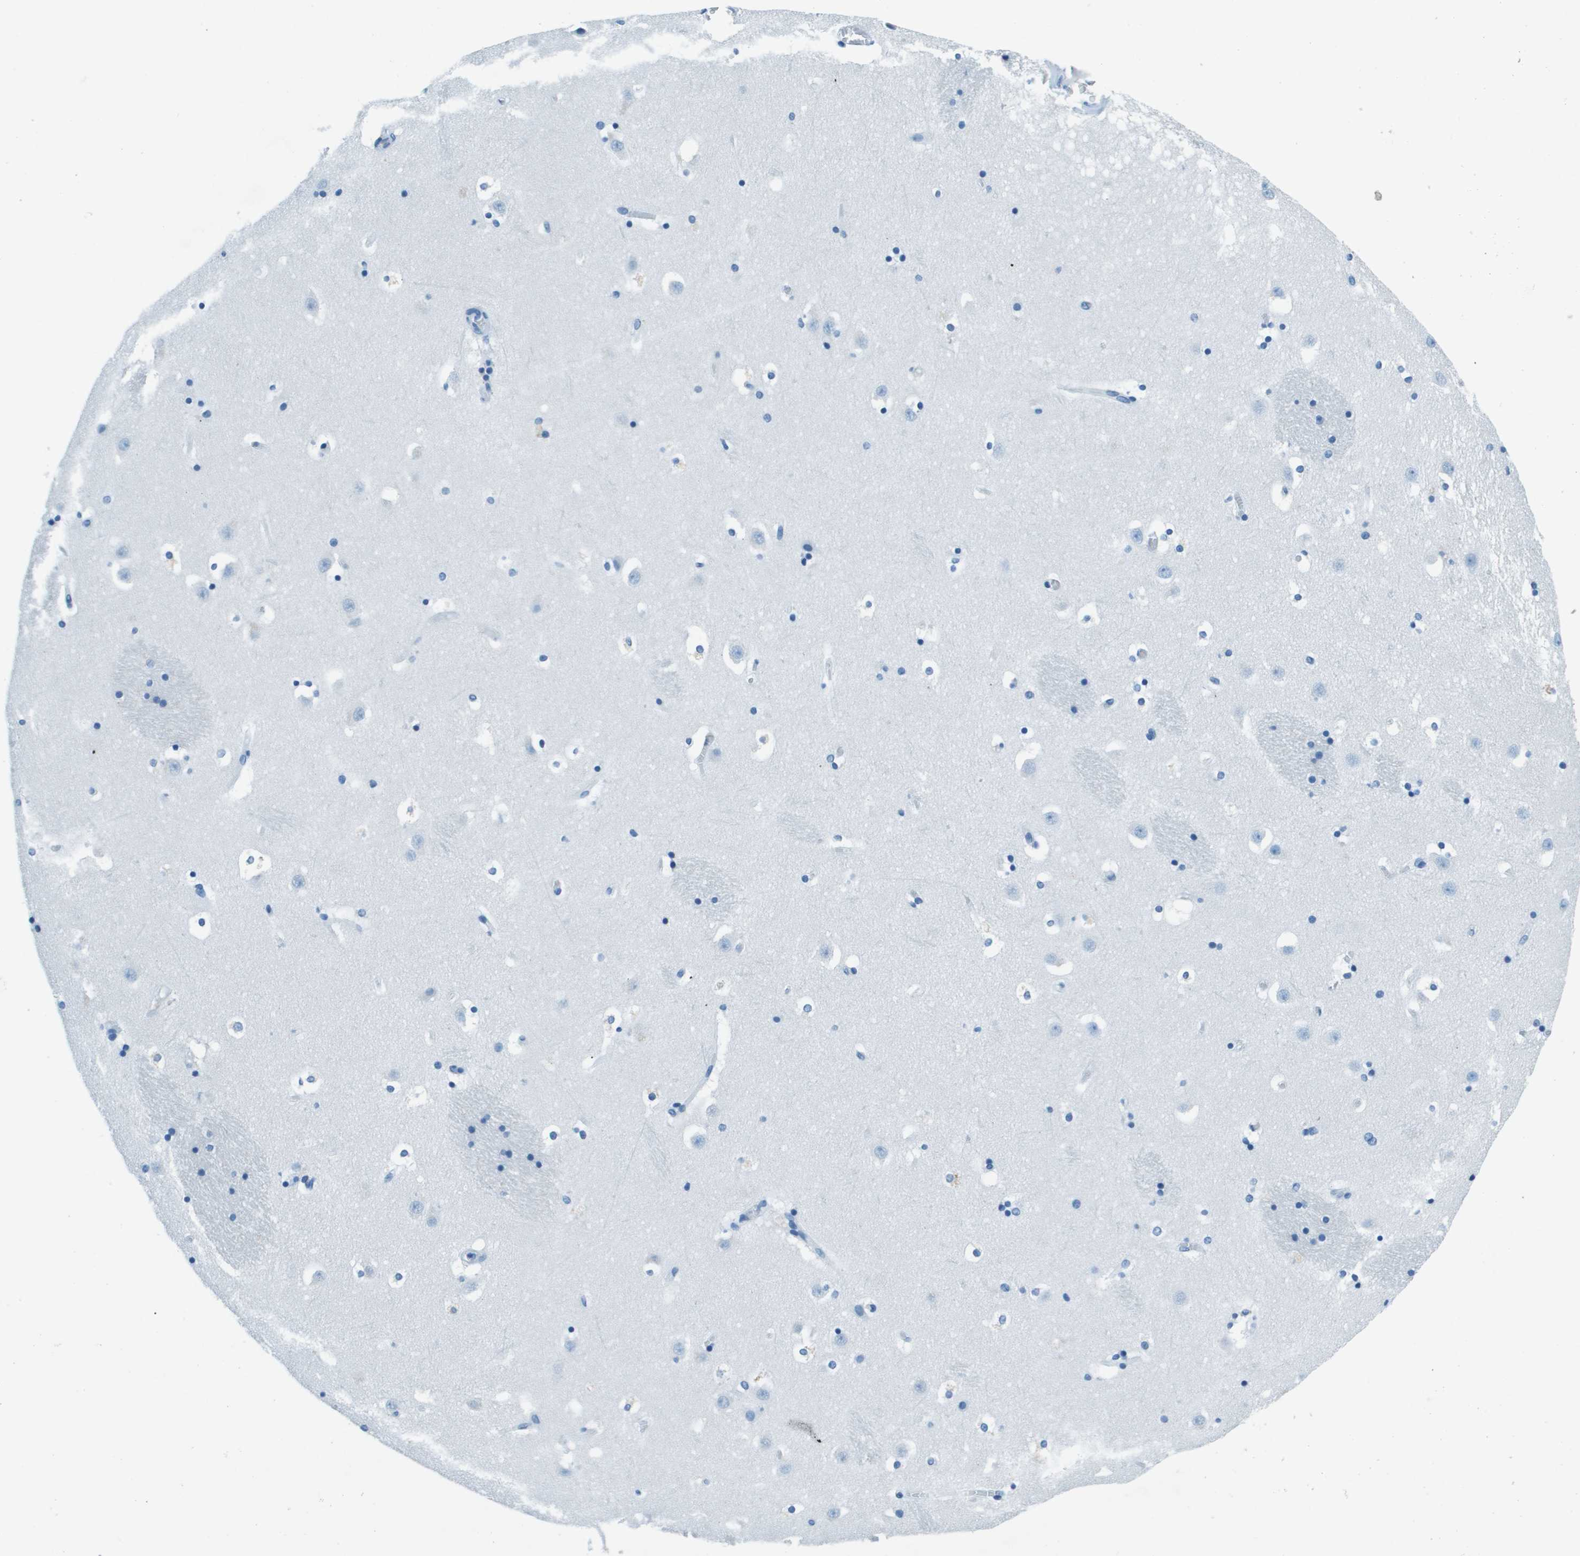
{"staining": {"intensity": "negative", "quantity": "none", "location": "none"}, "tissue": "caudate", "cell_type": "Glial cells", "image_type": "normal", "snomed": [{"axis": "morphology", "description": "Normal tissue, NOS"}, {"axis": "topography", "description": "Lateral ventricle wall"}], "caption": "Glial cells are negative for protein expression in unremarkable human caudate. (Immunohistochemistry (ihc), brightfield microscopy, high magnification).", "gene": "SLC16A10", "patient": {"sex": "male", "age": 45}}